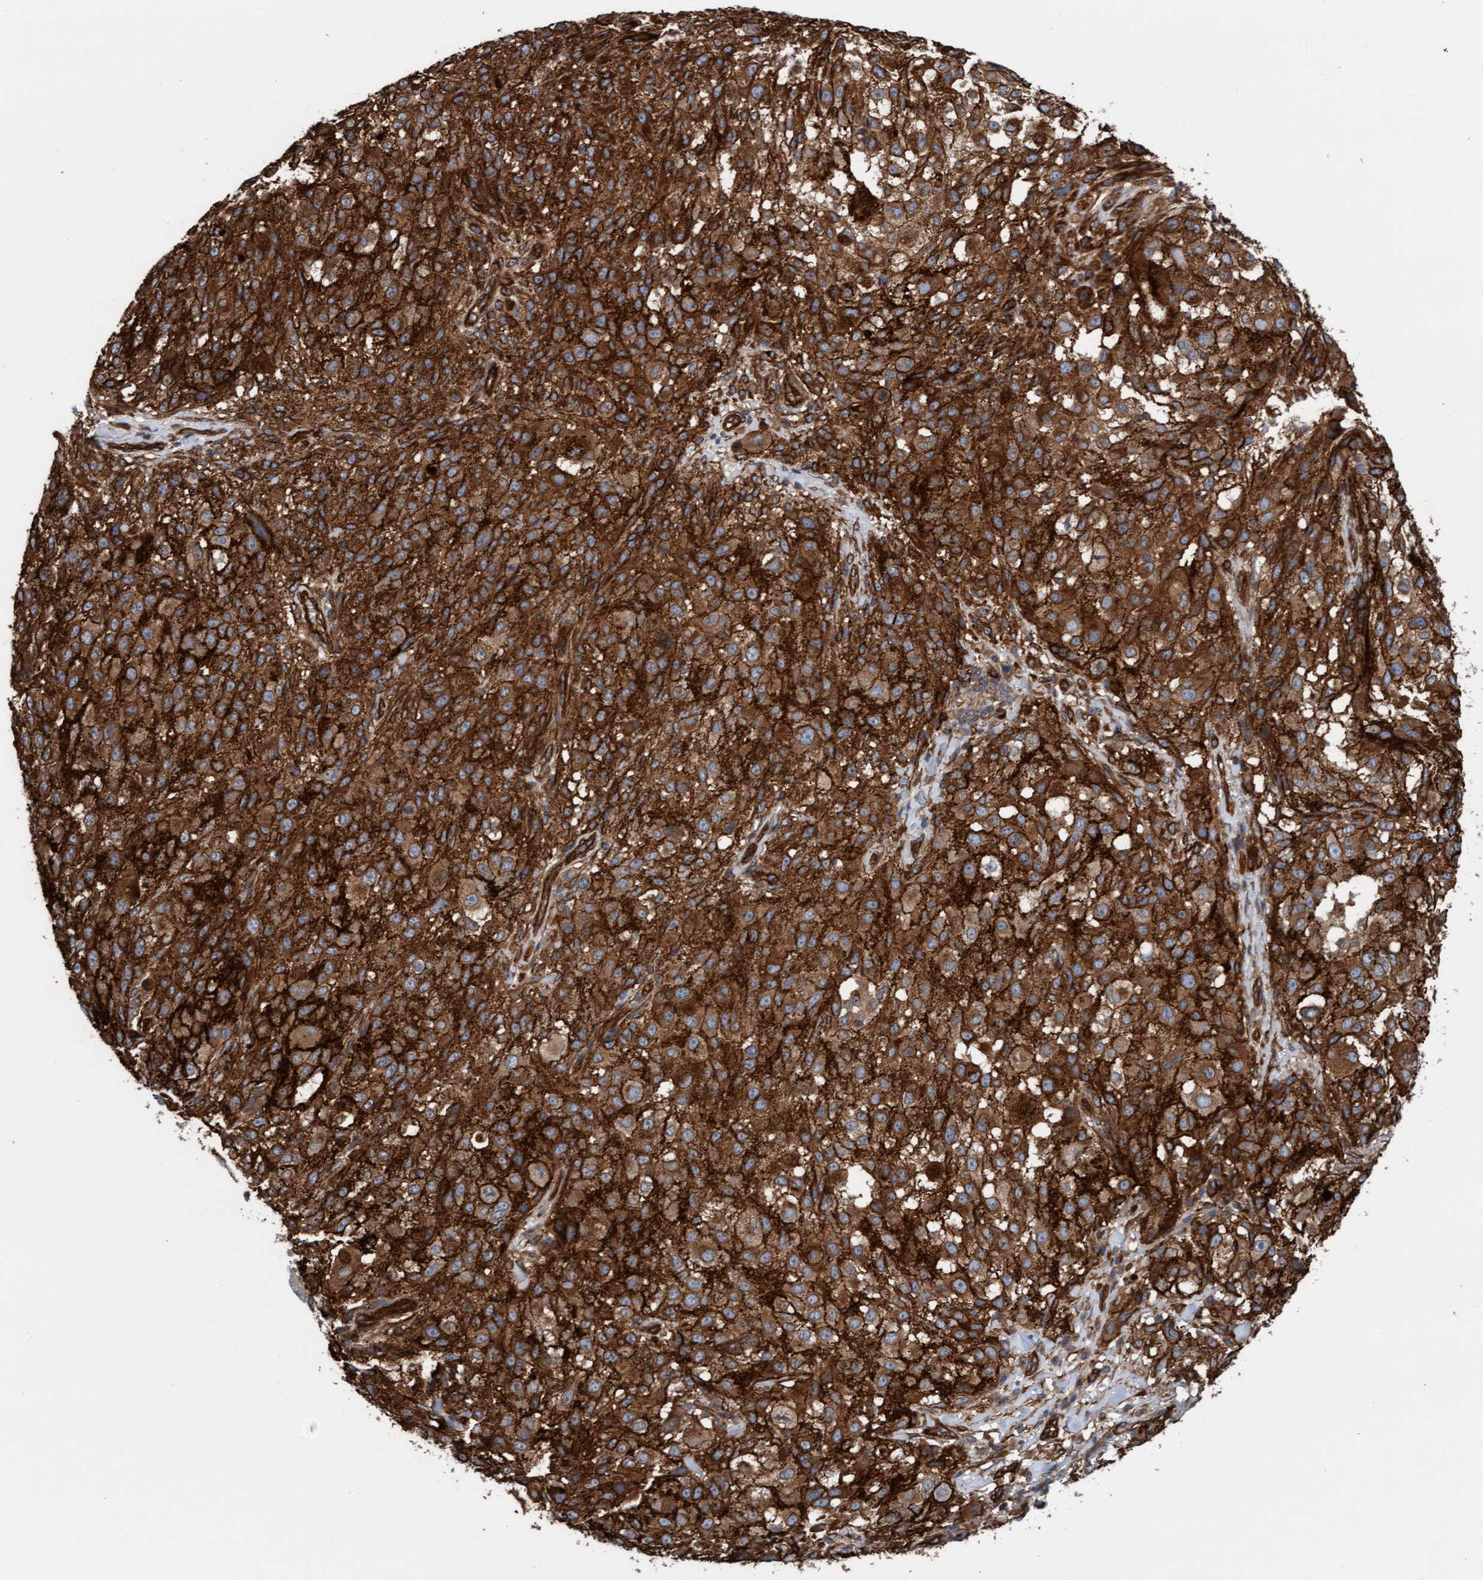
{"staining": {"intensity": "strong", "quantity": ">75%", "location": "cytoplasmic/membranous"}, "tissue": "melanoma", "cell_type": "Tumor cells", "image_type": "cancer", "snomed": [{"axis": "morphology", "description": "Necrosis, NOS"}, {"axis": "morphology", "description": "Malignant melanoma, NOS"}, {"axis": "topography", "description": "Skin"}], "caption": "Immunohistochemical staining of malignant melanoma exhibits high levels of strong cytoplasmic/membranous staining in about >75% of tumor cells. (brown staining indicates protein expression, while blue staining denotes nuclei).", "gene": "STXBP4", "patient": {"sex": "female", "age": 87}}